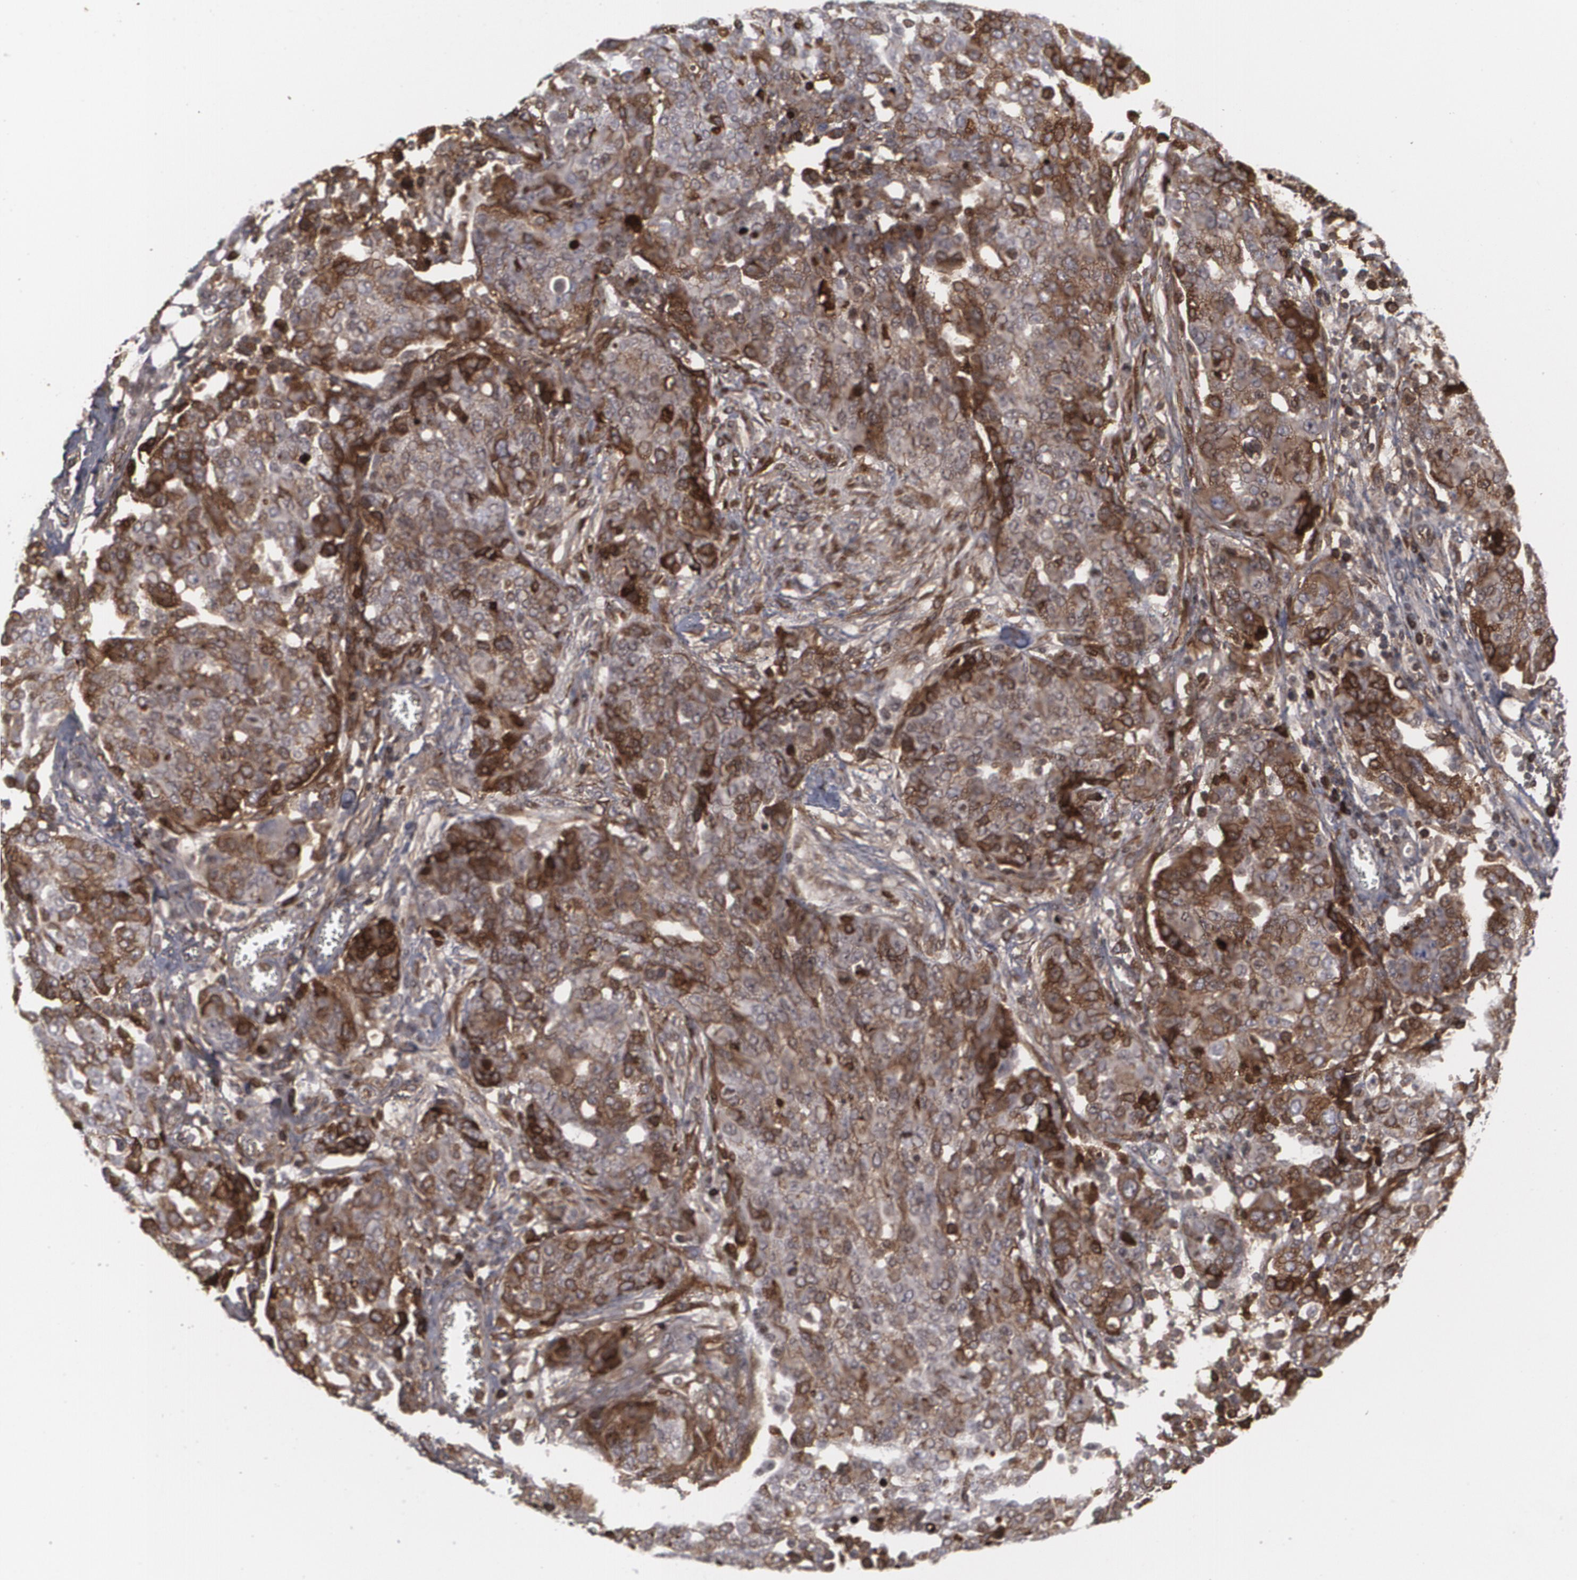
{"staining": {"intensity": "moderate", "quantity": "25%-75%", "location": "cytoplasmic/membranous"}, "tissue": "ovarian cancer", "cell_type": "Tumor cells", "image_type": "cancer", "snomed": [{"axis": "morphology", "description": "Carcinoma, endometroid"}, {"axis": "topography", "description": "Ovary"}], "caption": "Protein expression by immunohistochemistry (IHC) demonstrates moderate cytoplasmic/membranous staining in approximately 25%-75% of tumor cells in ovarian endometroid carcinoma. The protein of interest is stained brown, and the nuclei are stained in blue (DAB IHC with brightfield microscopy, high magnification).", "gene": "LRG1", "patient": {"sex": "female", "age": 85}}